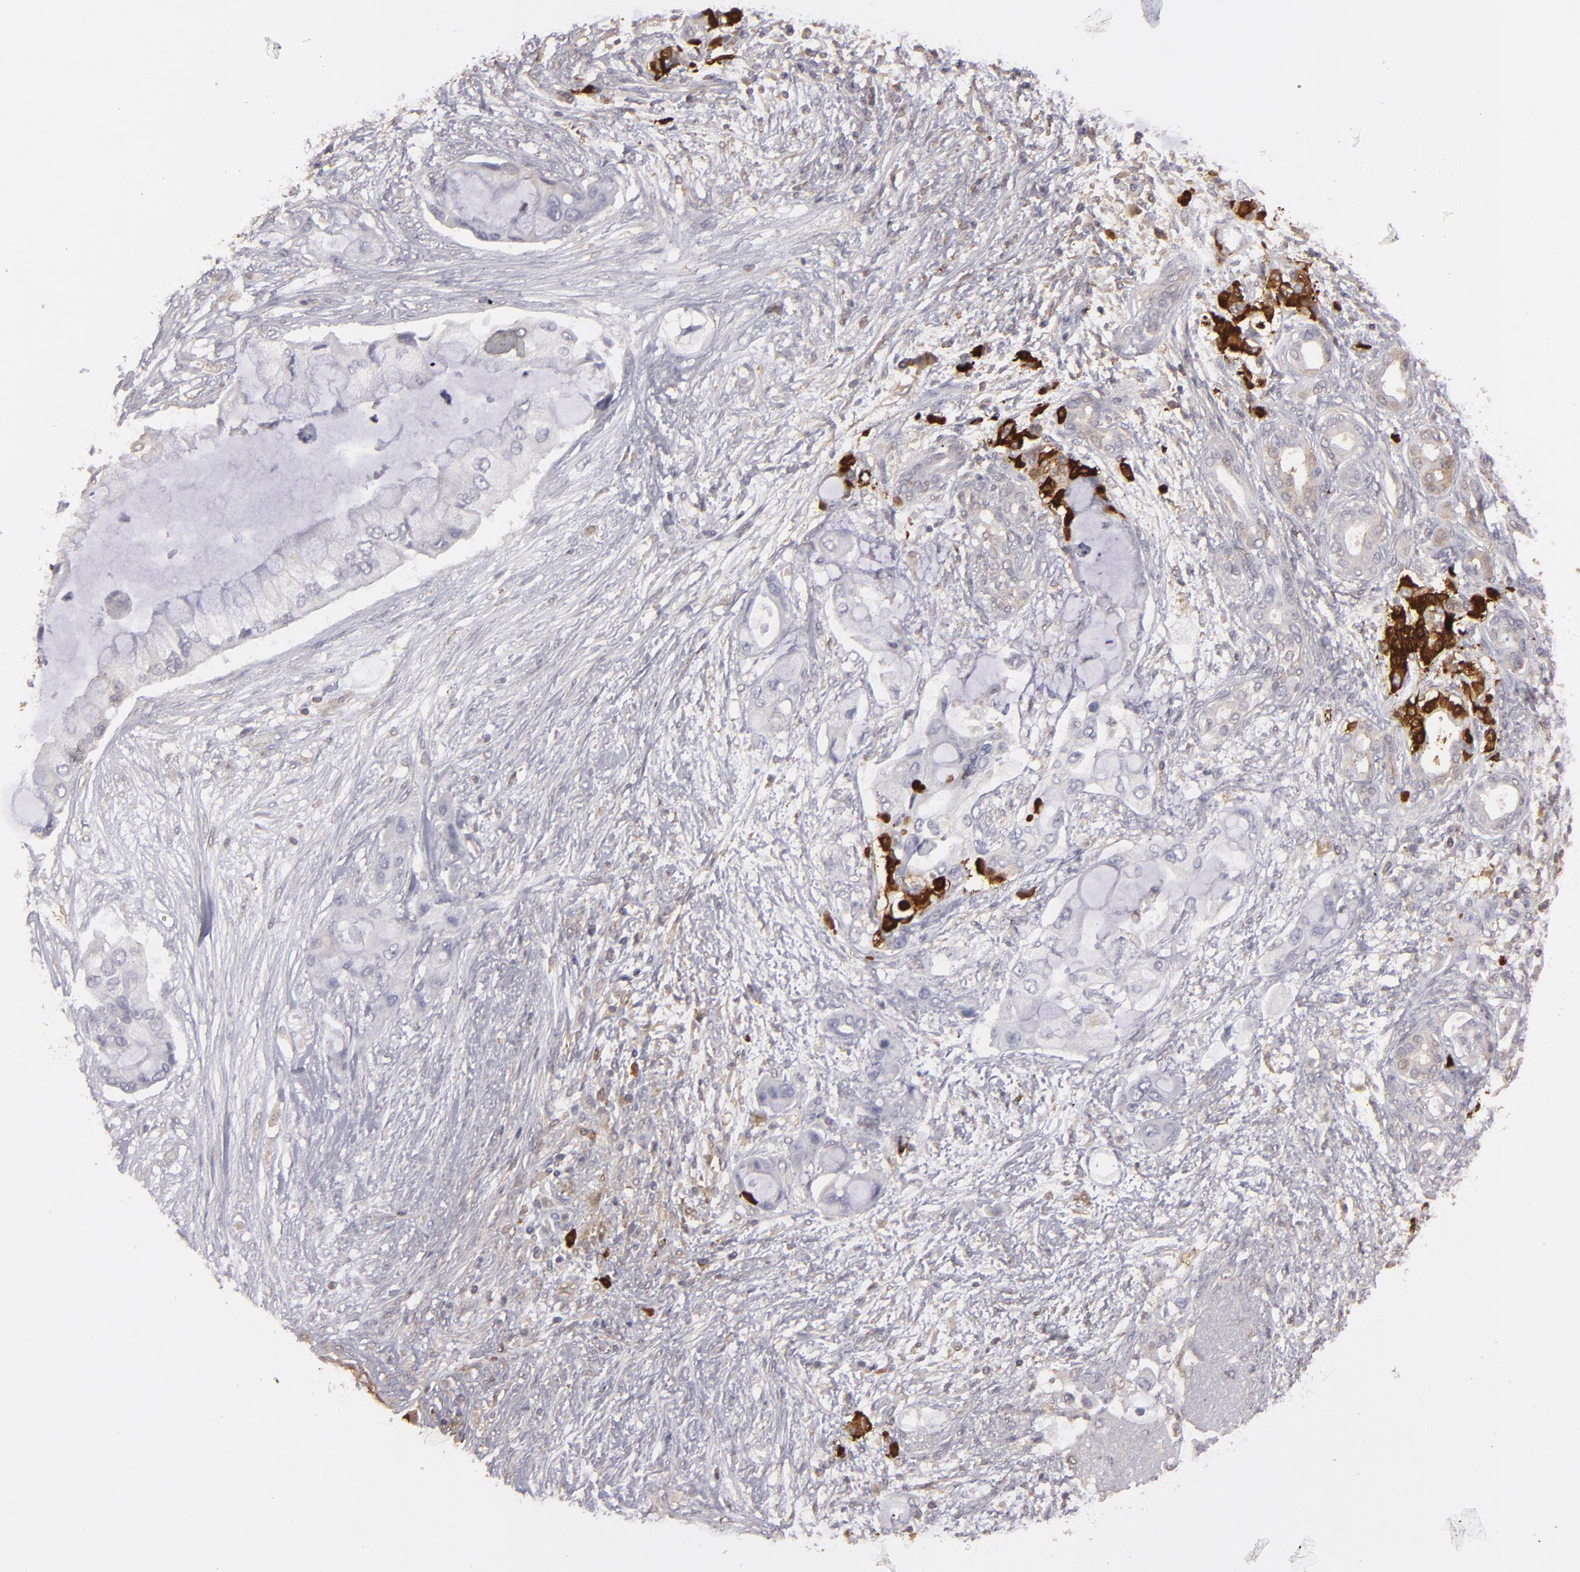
{"staining": {"intensity": "negative", "quantity": "none", "location": "none"}, "tissue": "pancreatic cancer", "cell_type": "Tumor cells", "image_type": "cancer", "snomed": [{"axis": "morphology", "description": "Adenocarcinoma, NOS"}, {"axis": "topography", "description": "Pancreas"}], "caption": "The histopathology image displays no staining of tumor cells in pancreatic cancer.", "gene": "SEMA3G", "patient": {"sex": "female", "age": 59}}